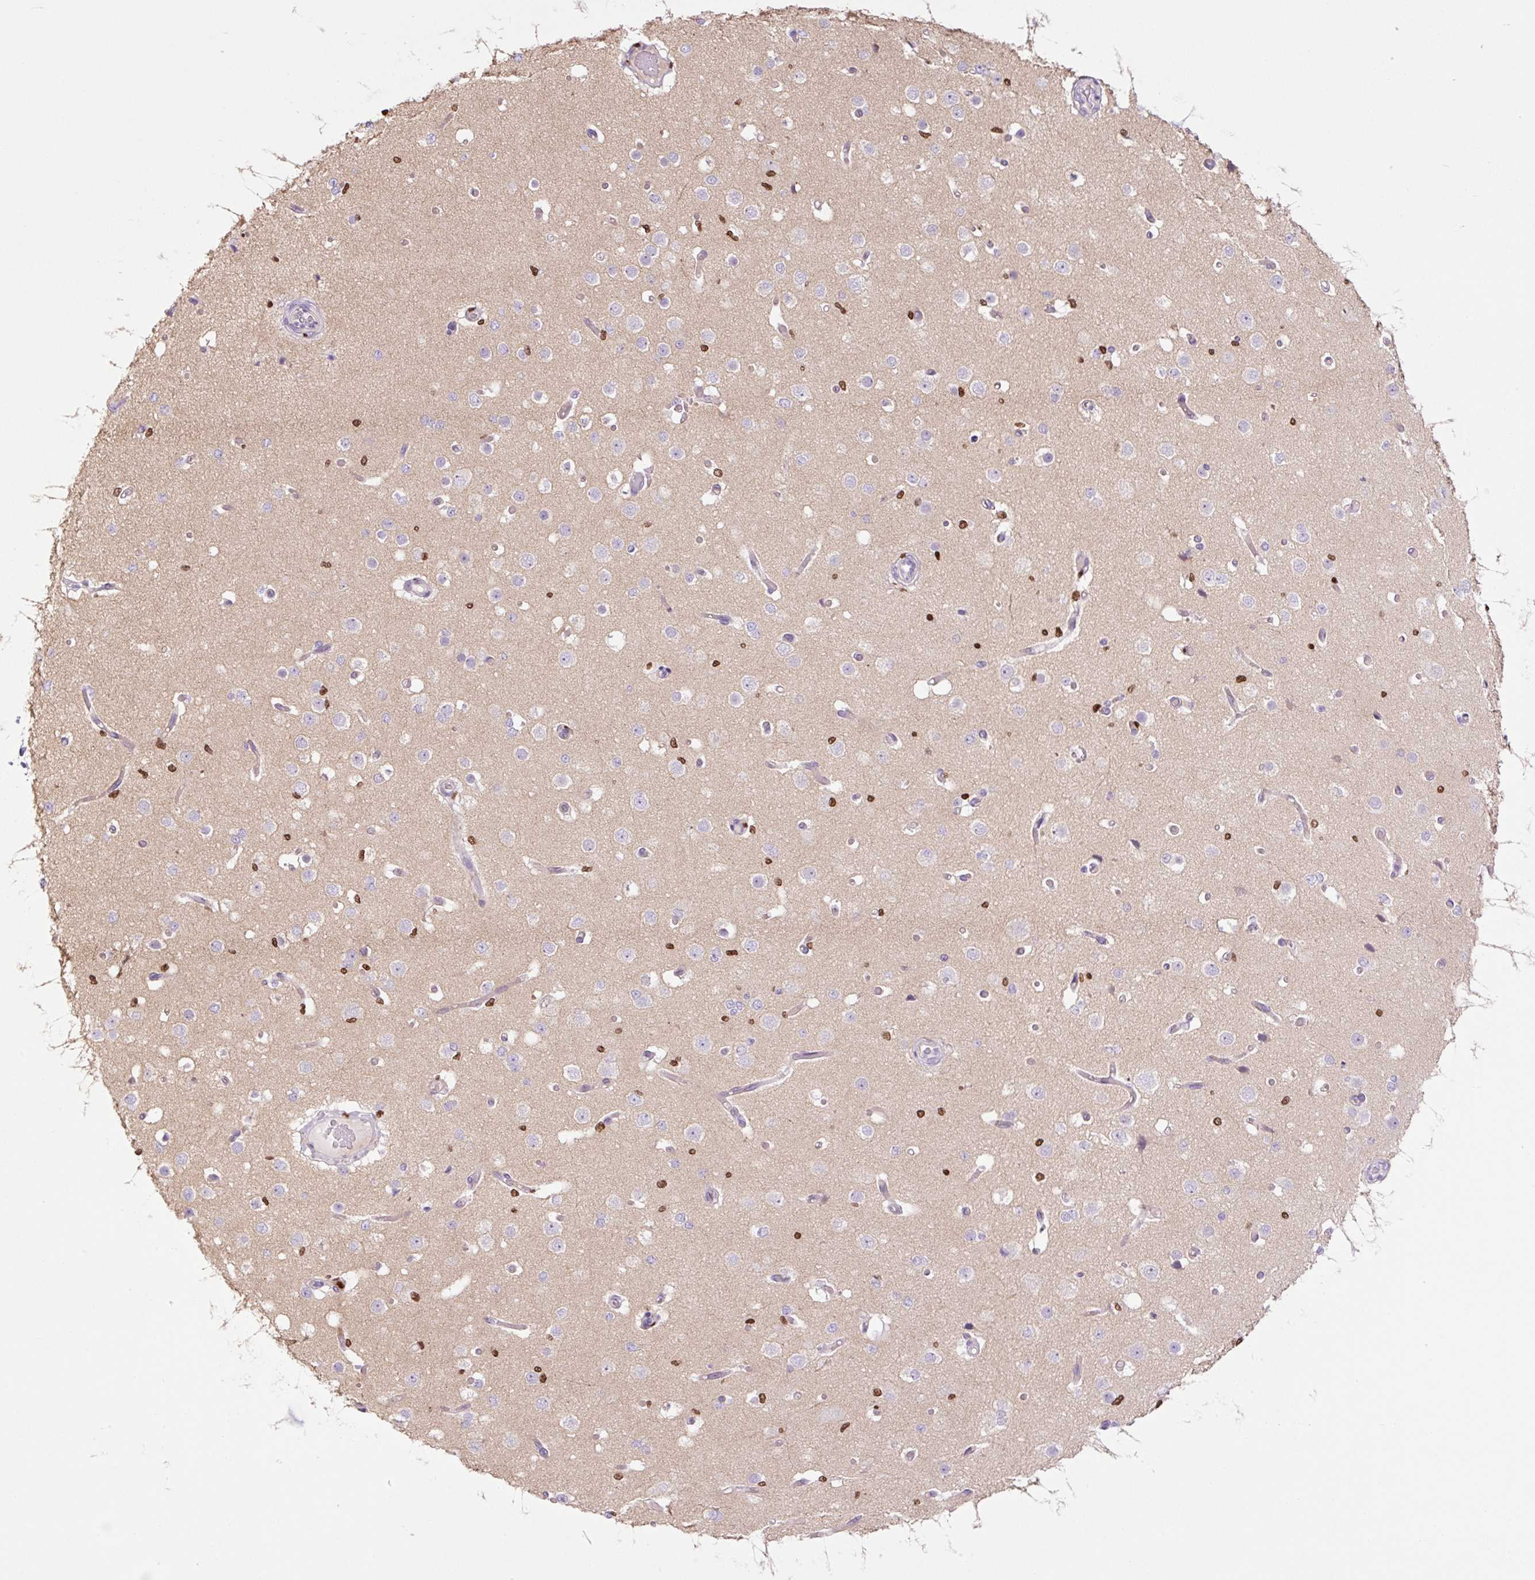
{"staining": {"intensity": "negative", "quantity": "none", "location": "none"}, "tissue": "cerebral cortex", "cell_type": "Endothelial cells", "image_type": "normal", "snomed": [{"axis": "morphology", "description": "Normal tissue, NOS"}, {"axis": "morphology", "description": "Inflammation, NOS"}, {"axis": "topography", "description": "Cerebral cortex"}], "caption": "Immunohistochemistry of benign human cerebral cortex reveals no expression in endothelial cells.", "gene": "SPI1", "patient": {"sex": "male", "age": 6}}